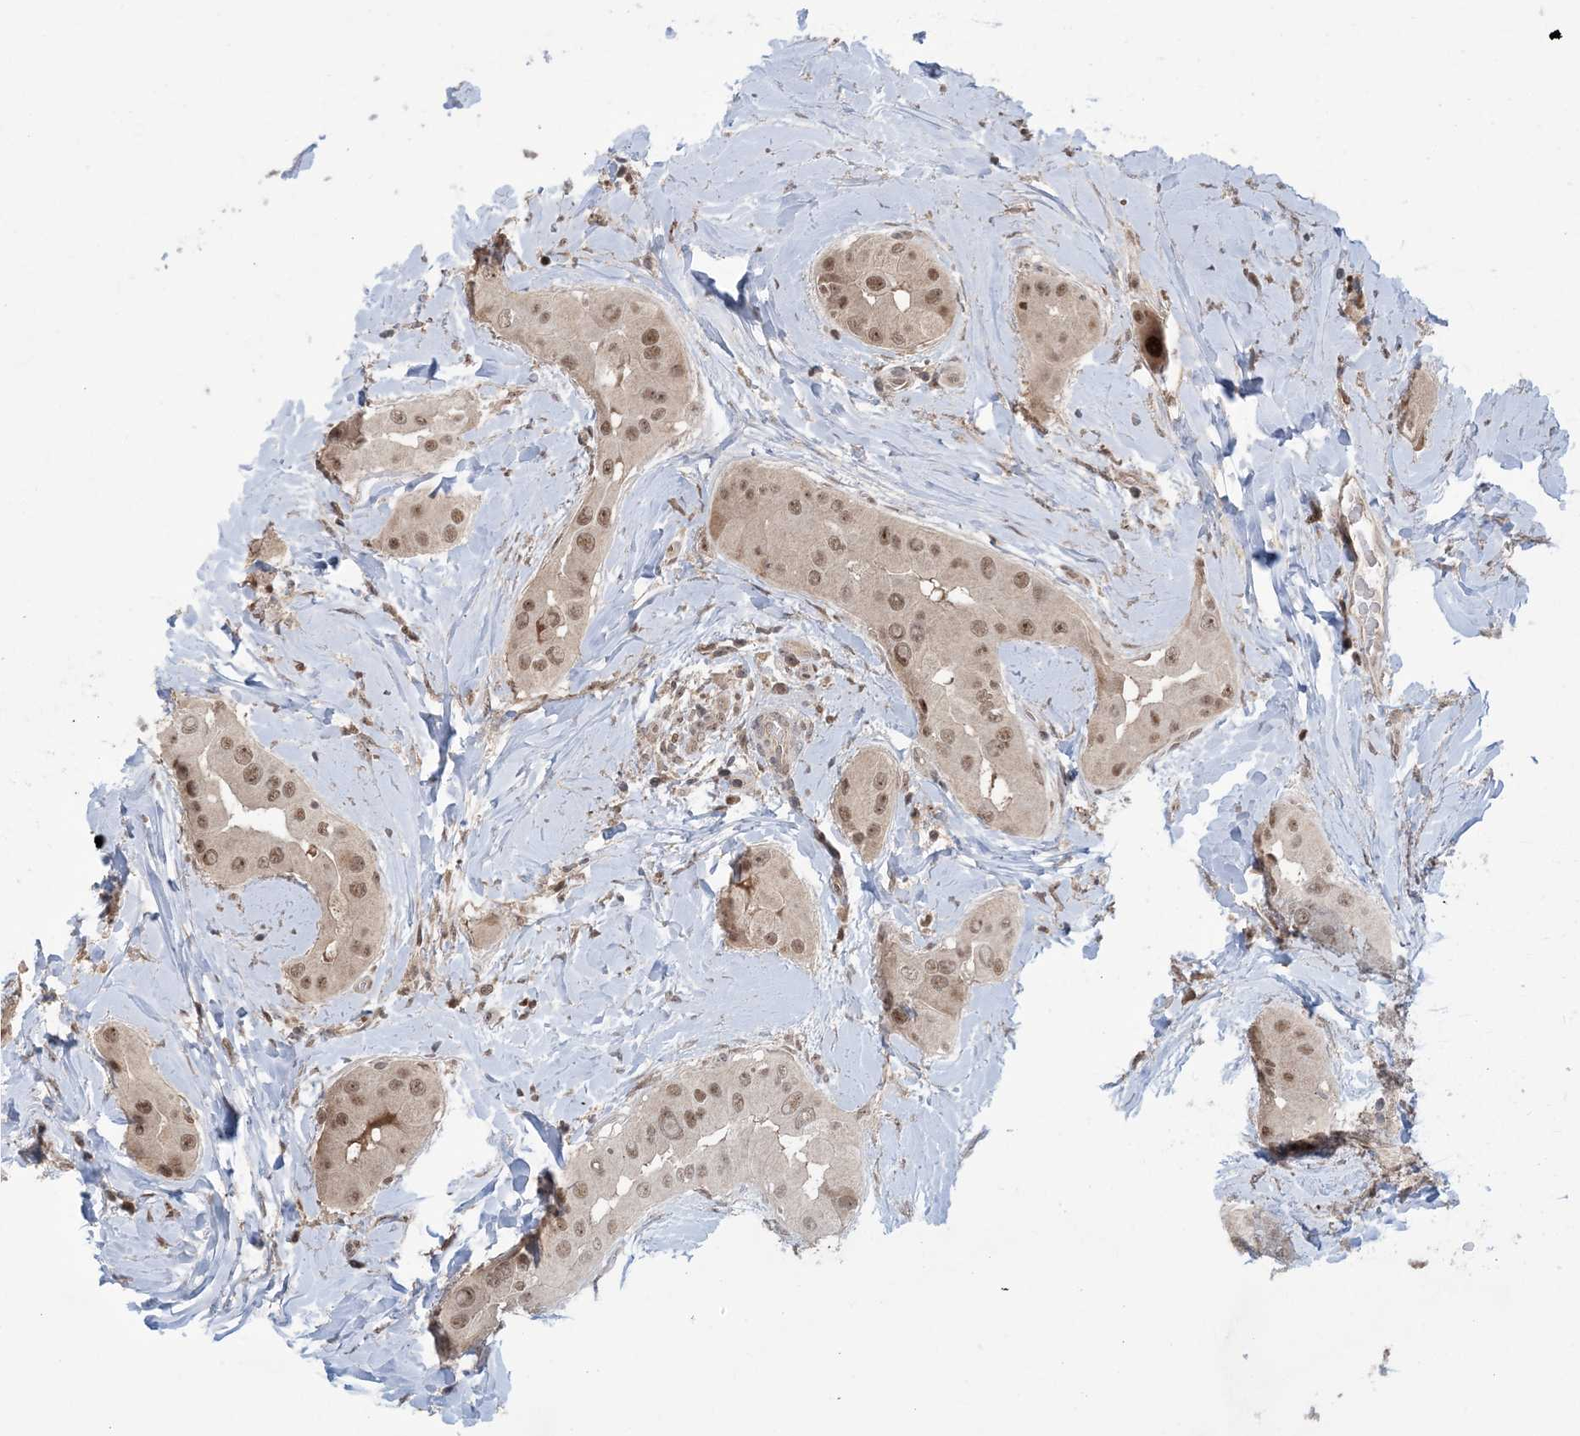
{"staining": {"intensity": "moderate", "quantity": ">75%", "location": "nuclear"}, "tissue": "thyroid cancer", "cell_type": "Tumor cells", "image_type": "cancer", "snomed": [{"axis": "morphology", "description": "Papillary adenocarcinoma, NOS"}, {"axis": "topography", "description": "Thyroid gland"}], "caption": "Papillary adenocarcinoma (thyroid) tissue displays moderate nuclear positivity in about >75% of tumor cells", "gene": "ZNF710", "patient": {"sex": "male", "age": 33}}